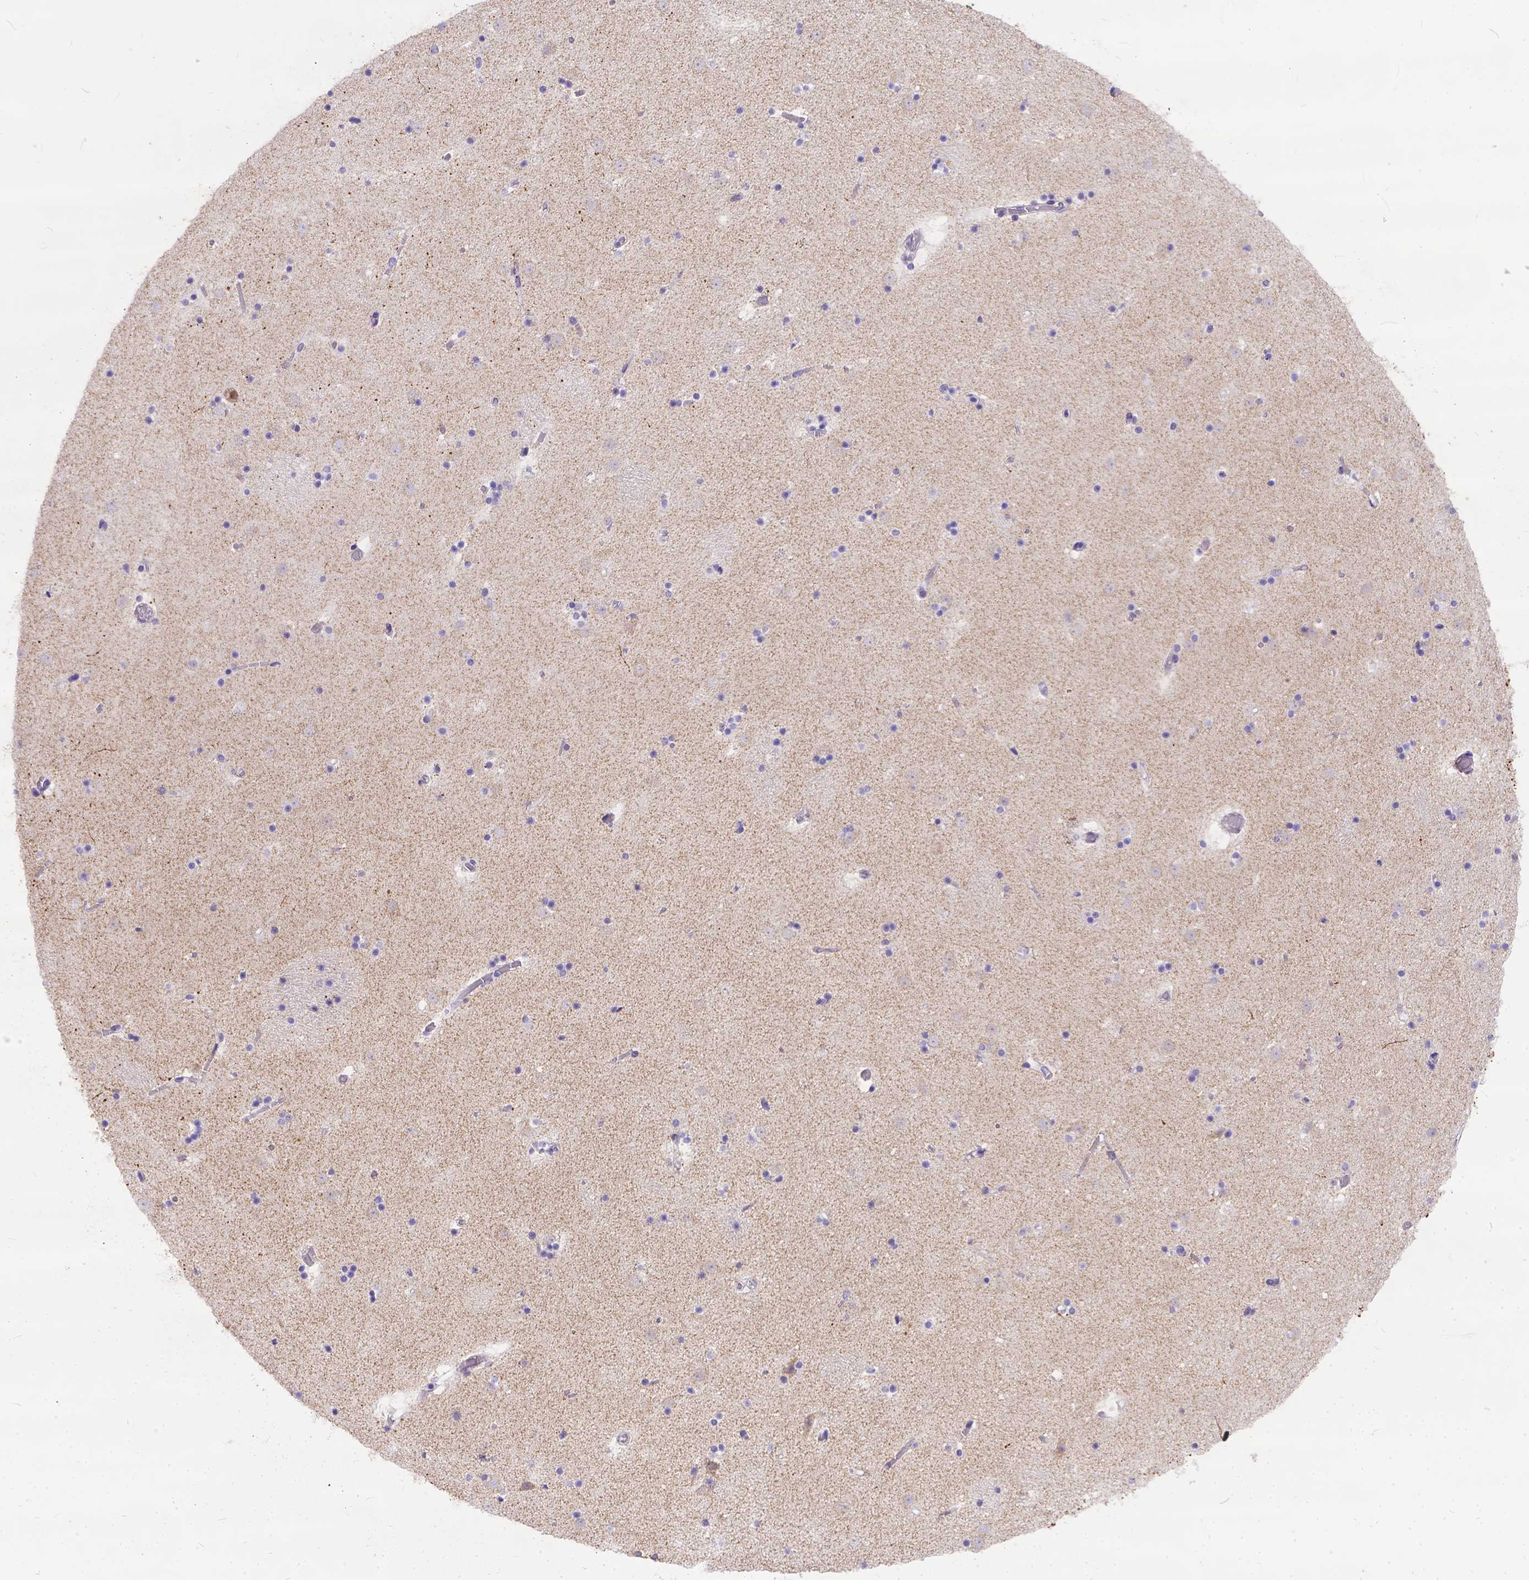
{"staining": {"intensity": "moderate", "quantity": "<25%", "location": "cytoplasmic/membranous"}, "tissue": "caudate", "cell_type": "Glial cells", "image_type": "normal", "snomed": [{"axis": "morphology", "description": "Normal tissue, NOS"}, {"axis": "topography", "description": "Lateral ventricle wall"}], "caption": "Immunohistochemistry photomicrograph of normal caudate: human caudate stained using IHC shows low levels of moderate protein expression localized specifically in the cytoplasmic/membranous of glial cells, appearing as a cytoplasmic/membranous brown color.", "gene": "DLEC1", "patient": {"sex": "female", "age": 42}}